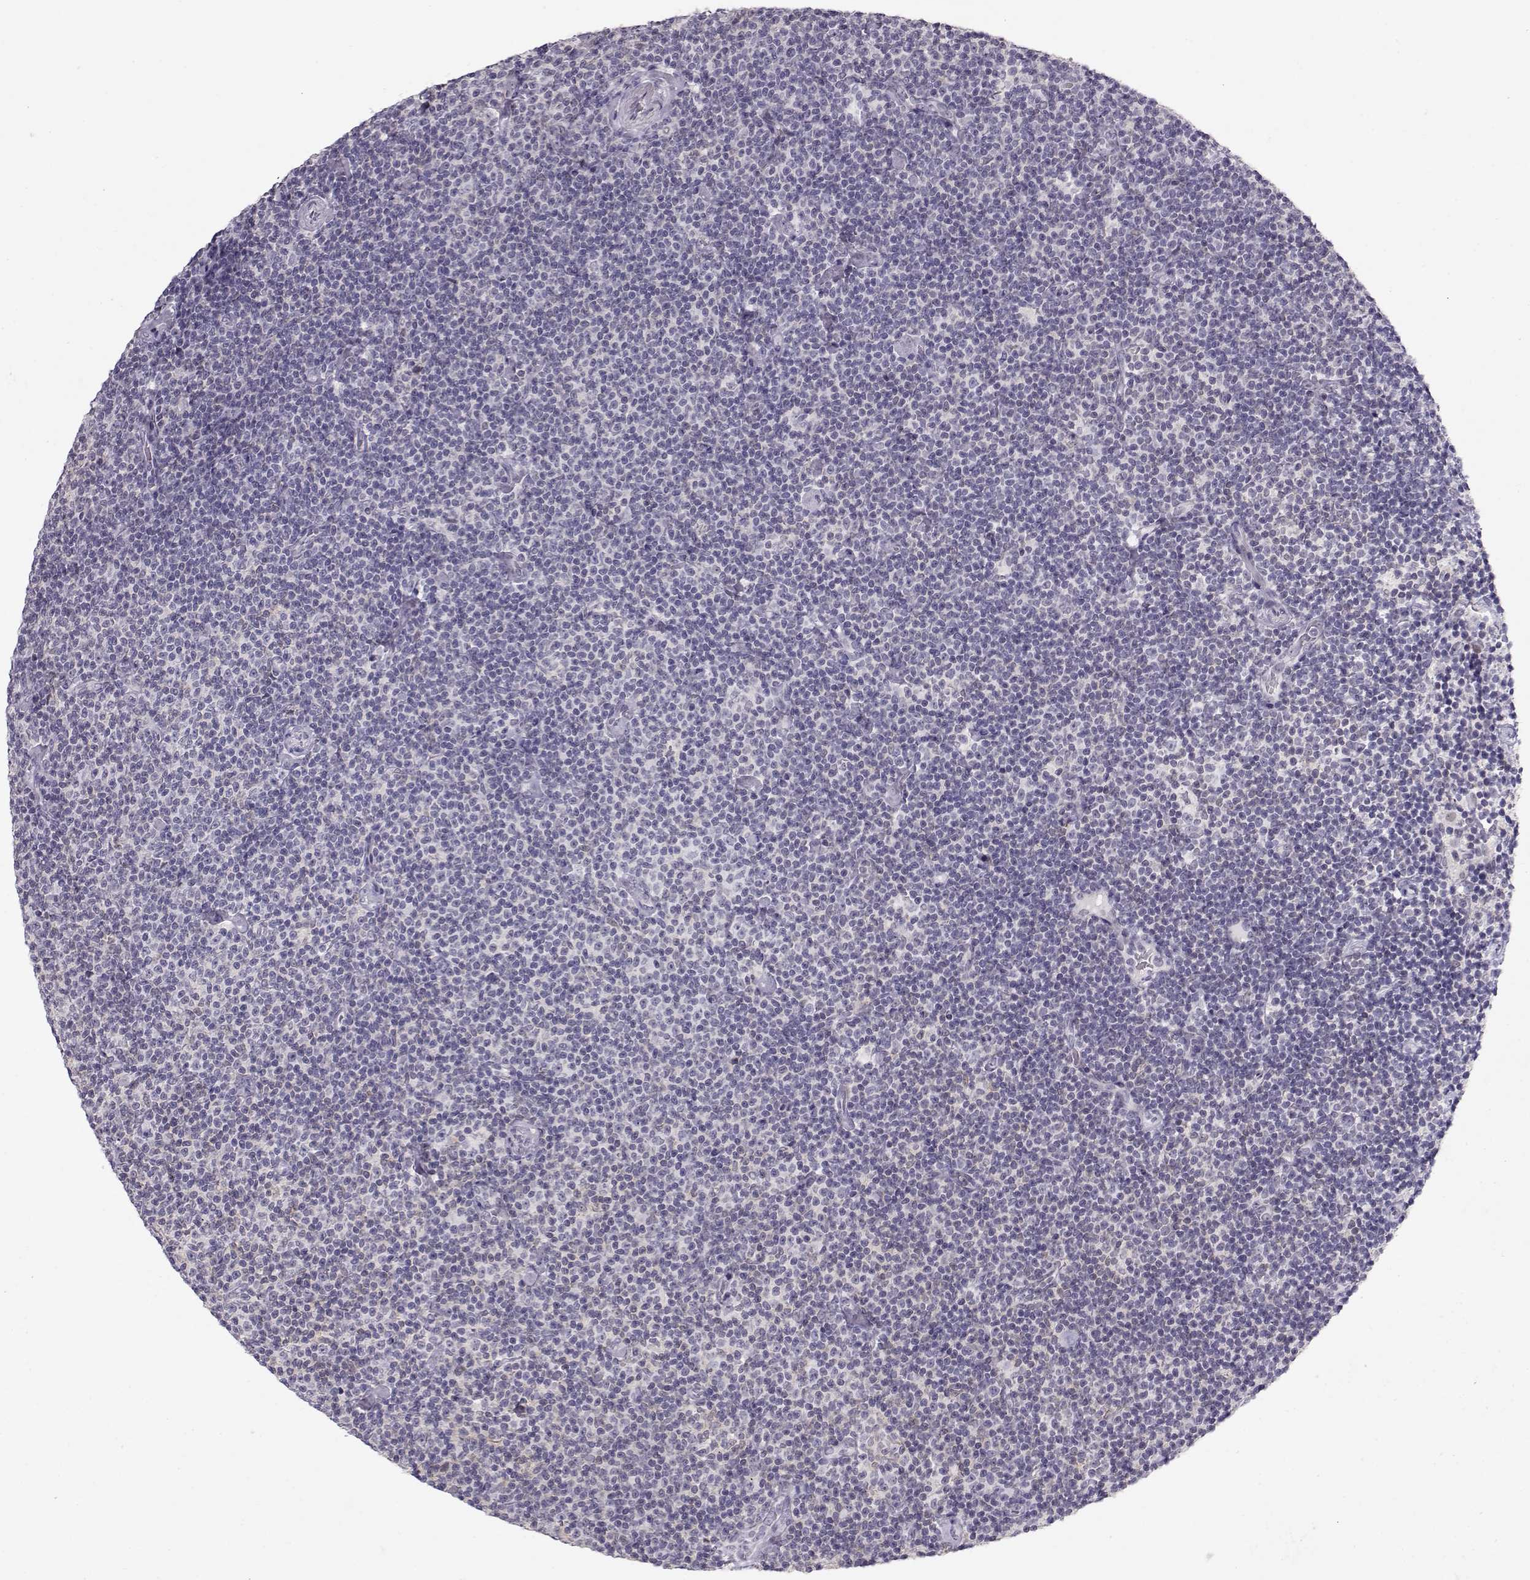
{"staining": {"intensity": "negative", "quantity": "none", "location": "none"}, "tissue": "lymphoma", "cell_type": "Tumor cells", "image_type": "cancer", "snomed": [{"axis": "morphology", "description": "Malignant lymphoma, non-Hodgkin's type, Low grade"}, {"axis": "topography", "description": "Lymph node"}], "caption": "The IHC histopathology image has no significant expression in tumor cells of lymphoma tissue. (IHC, brightfield microscopy, high magnification).", "gene": "TEPP", "patient": {"sex": "male", "age": 81}}